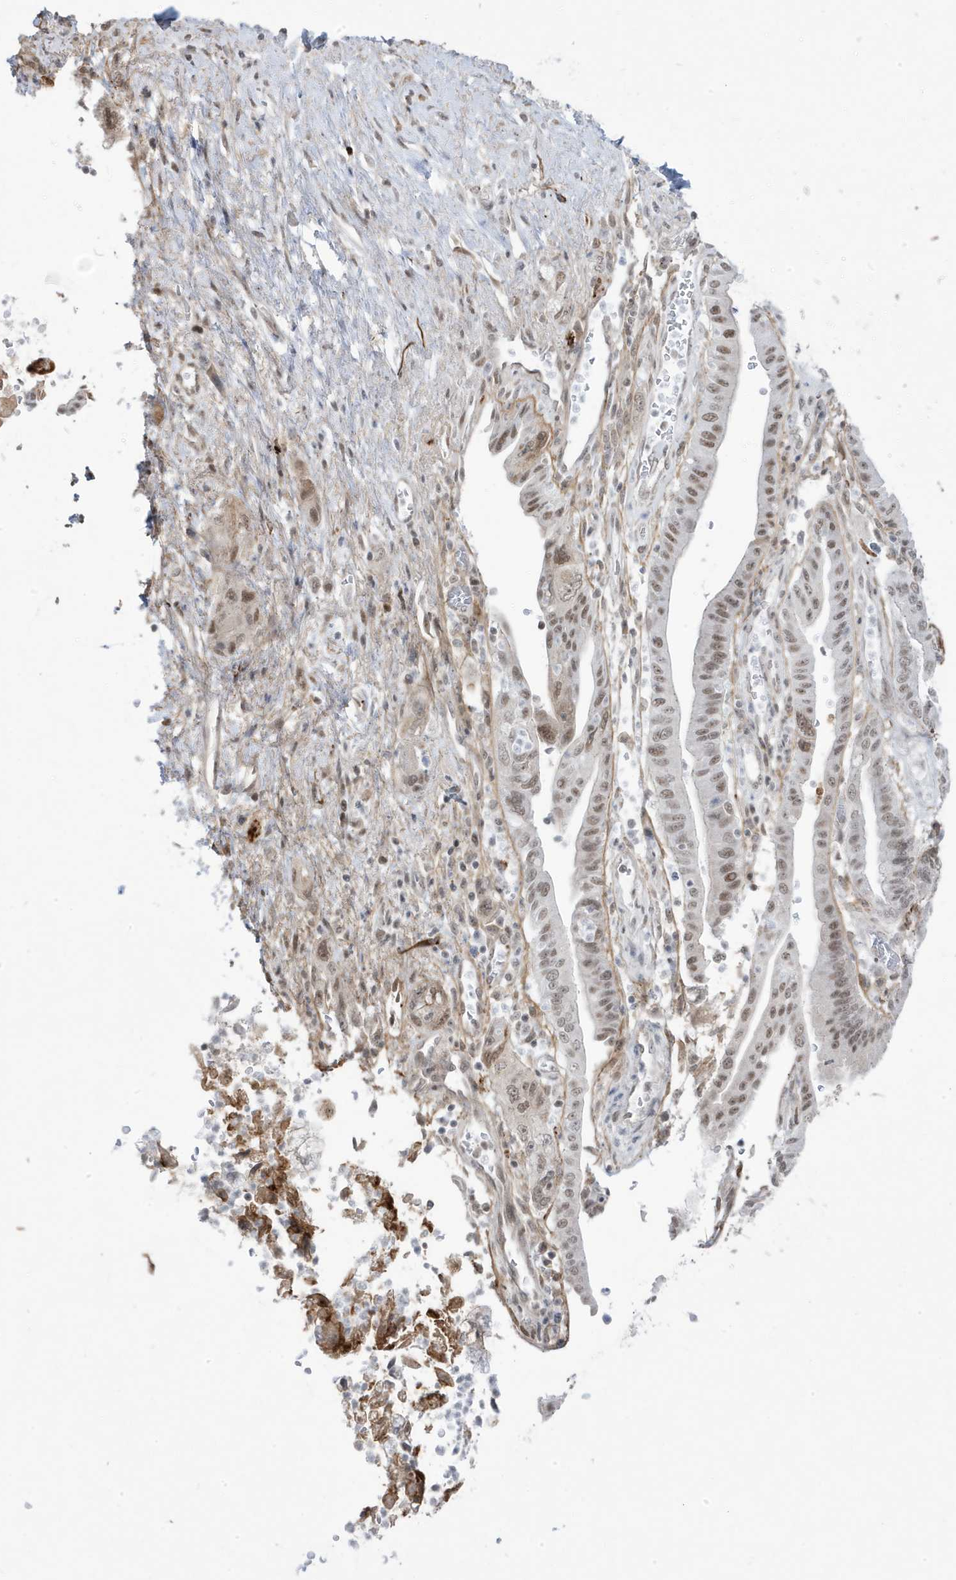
{"staining": {"intensity": "moderate", "quantity": ">75%", "location": "nuclear"}, "tissue": "pancreatic cancer", "cell_type": "Tumor cells", "image_type": "cancer", "snomed": [{"axis": "morphology", "description": "Adenocarcinoma, NOS"}, {"axis": "topography", "description": "Pancreas"}], "caption": "Human pancreatic adenocarcinoma stained with a brown dye demonstrates moderate nuclear positive staining in about >75% of tumor cells.", "gene": "ADAMTSL3", "patient": {"sex": "female", "age": 73}}